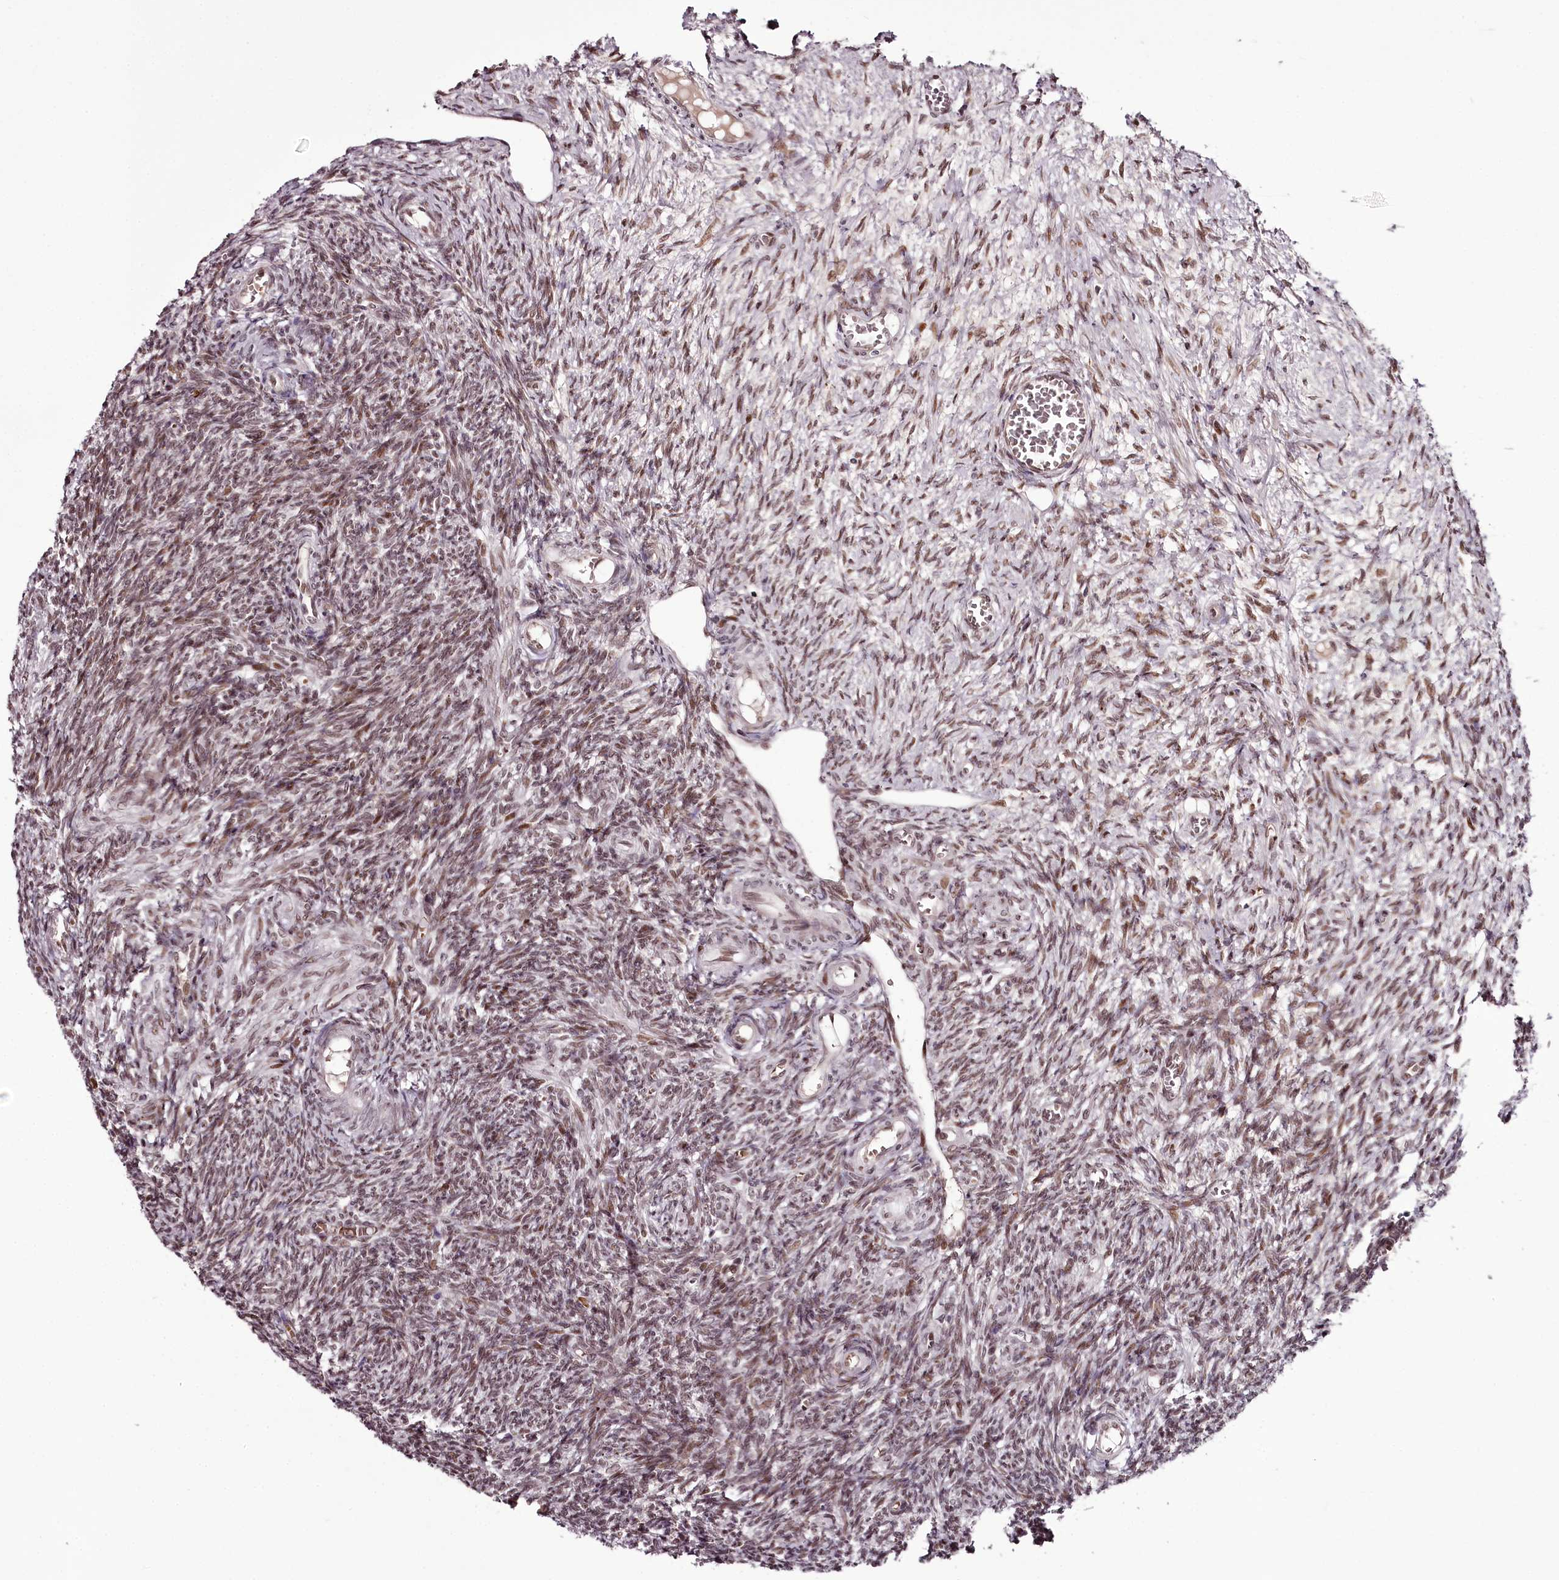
{"staining": {"intensity": "moderate", "quantity": ">75%", "location": "nuclear"}, "tissue": "ovary", "cell_type": "Follicle cells", "image_type": "normal", "snomed": [{"axis": "morphology", "description": "Normal tissue, NOS"}, {"axis": "topography", "description": "Ovary"}], "caption": "Protein analysis of normal ovary reveals moderate nuclear positivity in approximately >75% of follicle cells. (DAB (3,3'-diaminobenzidine) IHC with brightfield microscopy, high magnification).", "gene": "THYN1", "patient": {"sex": "female", "age": 27}}